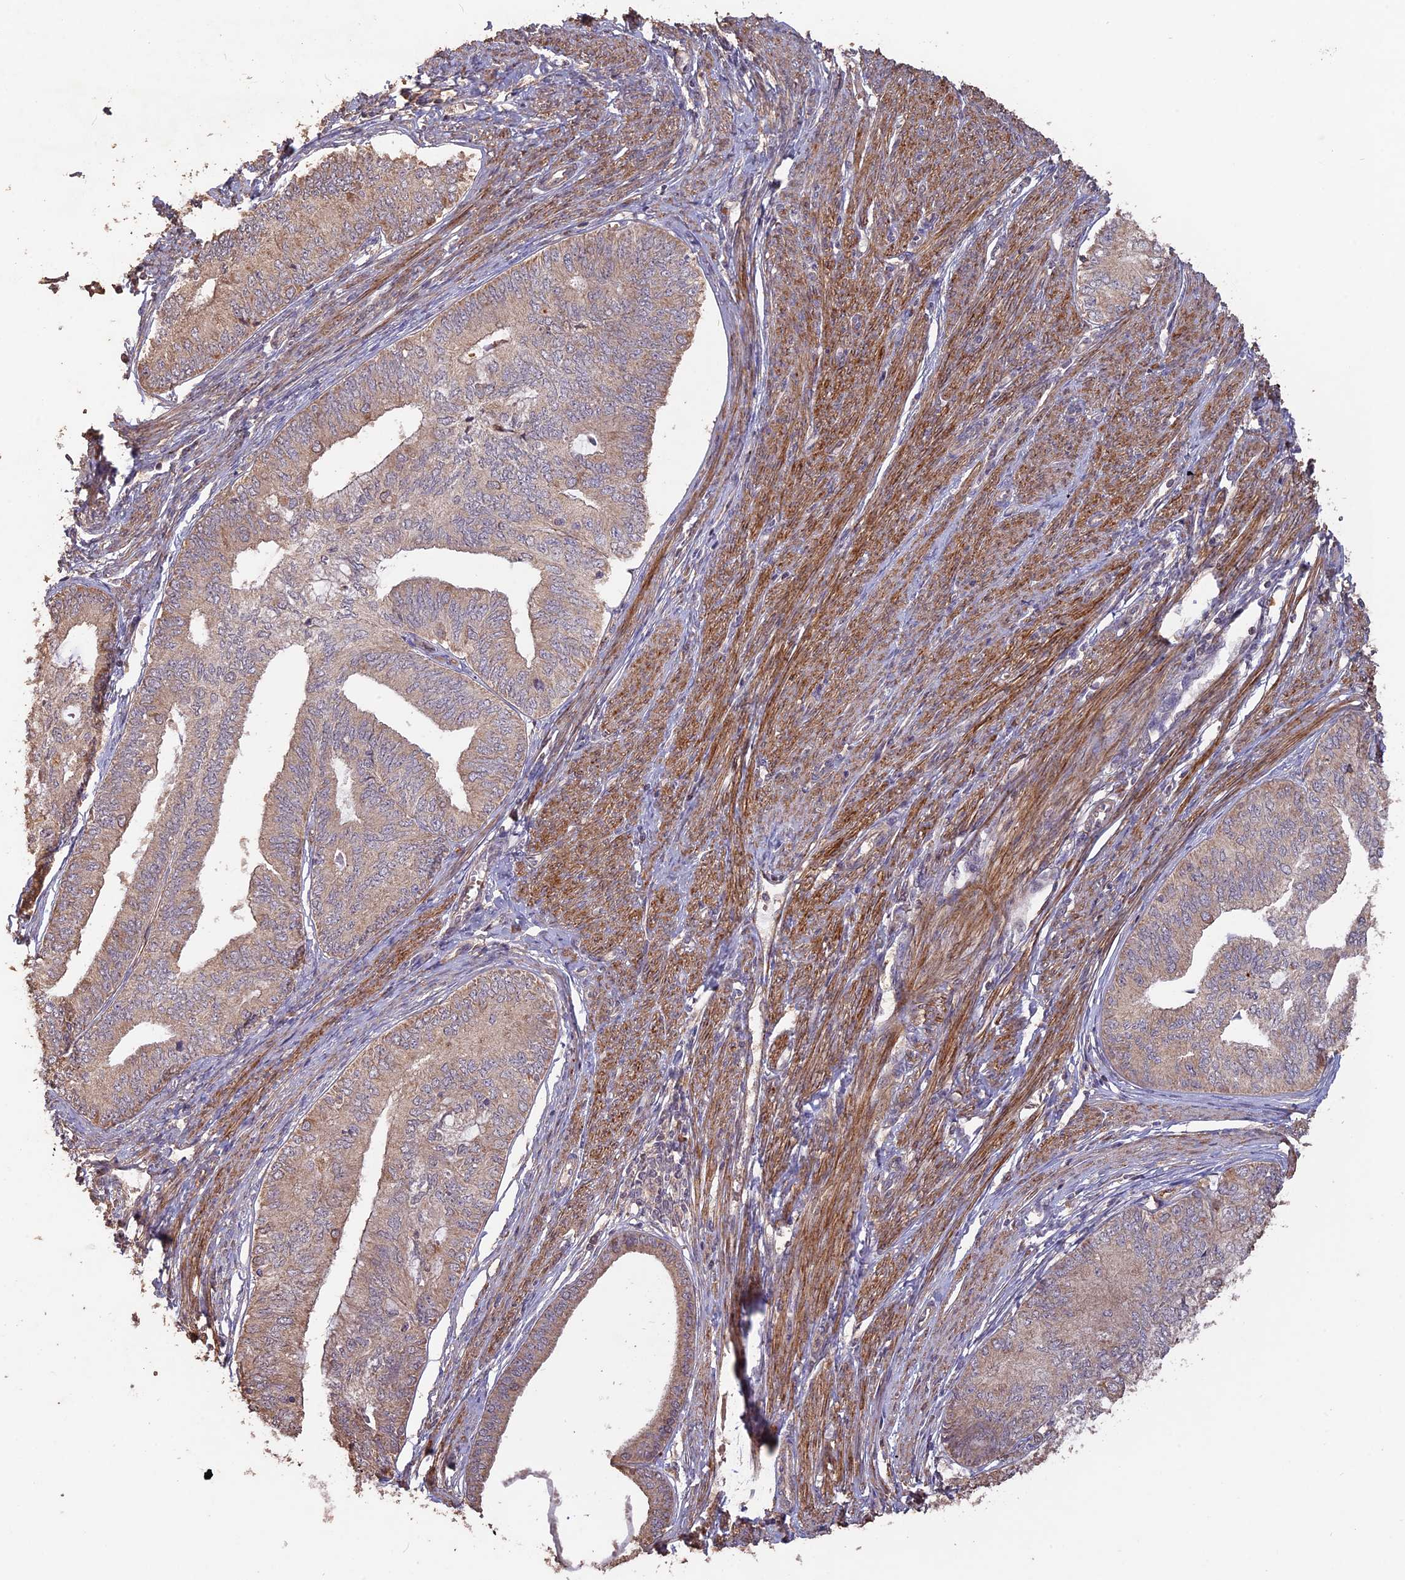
{"staining": {"intensity": "weak", "quantity": "25%-75%", "location": "cytoplasmic/membranous"}, "tissue": "endometrial cancer", "cell_type": "Tumor cells", "image_type": "cancer", "snomed": [{"axis": "morphology", "description": "Adenocarcinoma, NOS"}, {"axis": "topography", "description": "Endometrium"}], "caption": "A histopathology image of human endometrial cancer (adenocarcinoma) stained for a protein exhibits weak cytoplasmic/membranous brown staining in tumor cells. (Stains: DAB (3,3'-diaminobenzidine) in brown, nuclei in blue, Microscopy: brightfield microscopy at high magnification).", "gene": "LAYN", "patient": {"sex": "female", "age": 68}}